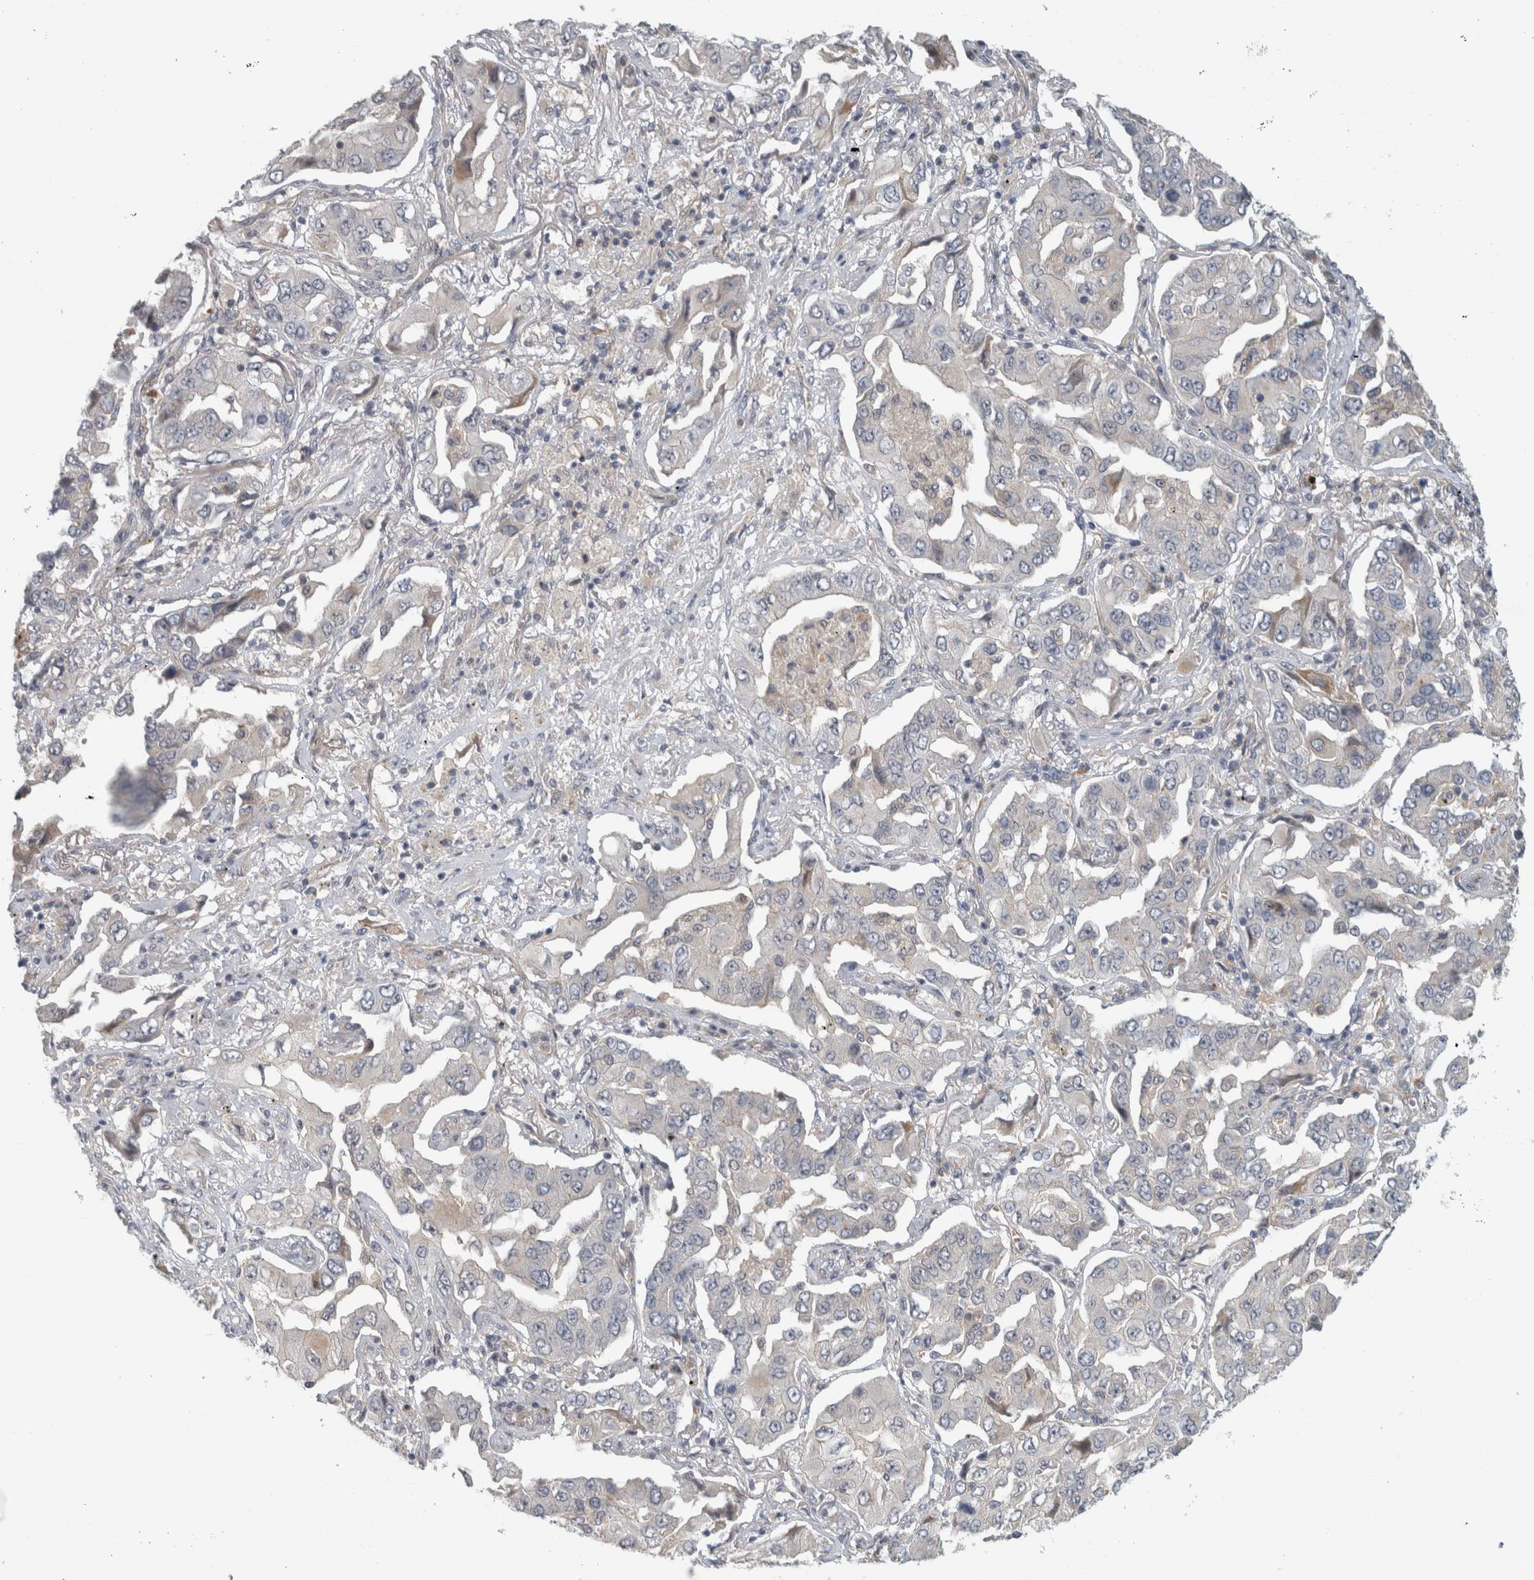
{"staining": {"intensity": "negative", "quantity": "none", "location": "none"}, "tissue": "lung cancer", "cell_type": "Tumor cells", "image_type": "cancer", "snomed": [{"axis": "morphology", "description": "Adenocarcinoma, NOS"}, {"axis": "topography", "description": "Lung"}], "caption": "IHC photomicrograph of human adenocarcinoma (lung) stained for a protein (brown), which shows no positivity in tumor cells. The staining was performed using DAB (3,3'-diaminobenzidine) to visualize the protein expression in brown, while the nuclei were stained in blue with hematoxylin (Magnification: 20x).", "gene": "ZNF804B", "patient": {"sex": "female", "age": 65}}